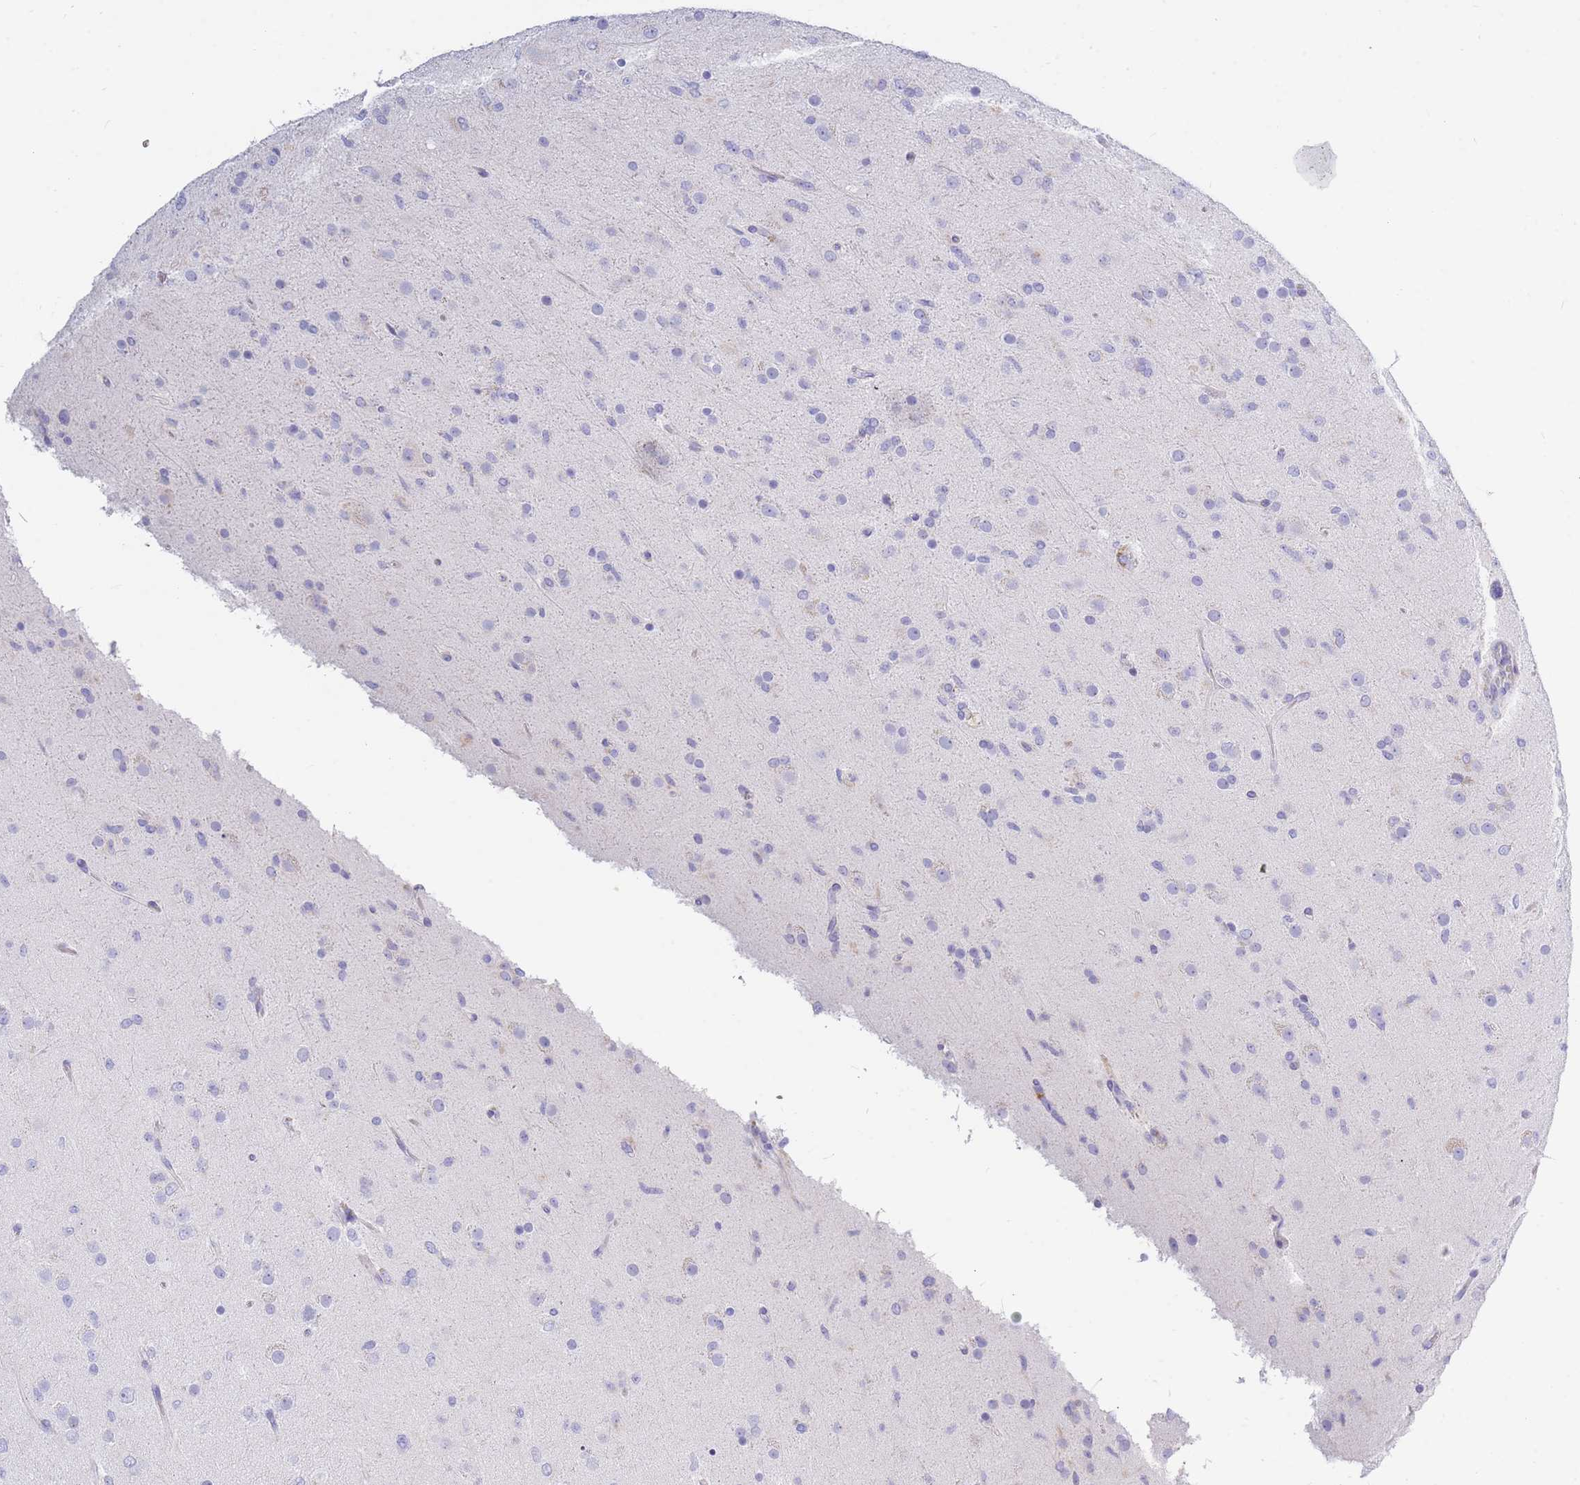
{"staining": {"intensity": "negative", "quantity": "none", "location": "none"}, "tissue": "glioma", "cell_type": "Tumor cells", "image_type": "cancer", "snomed": [{"axis": "morphology", "description": "Glioma, malignant, Low grade"}, {"axis": "topography", "description": "Brain"}], "caption": "The image reveals no staining of tumor cells in glioma.", "gene": "TPSD1", "patient": {"sex": "male", "age": 65}}